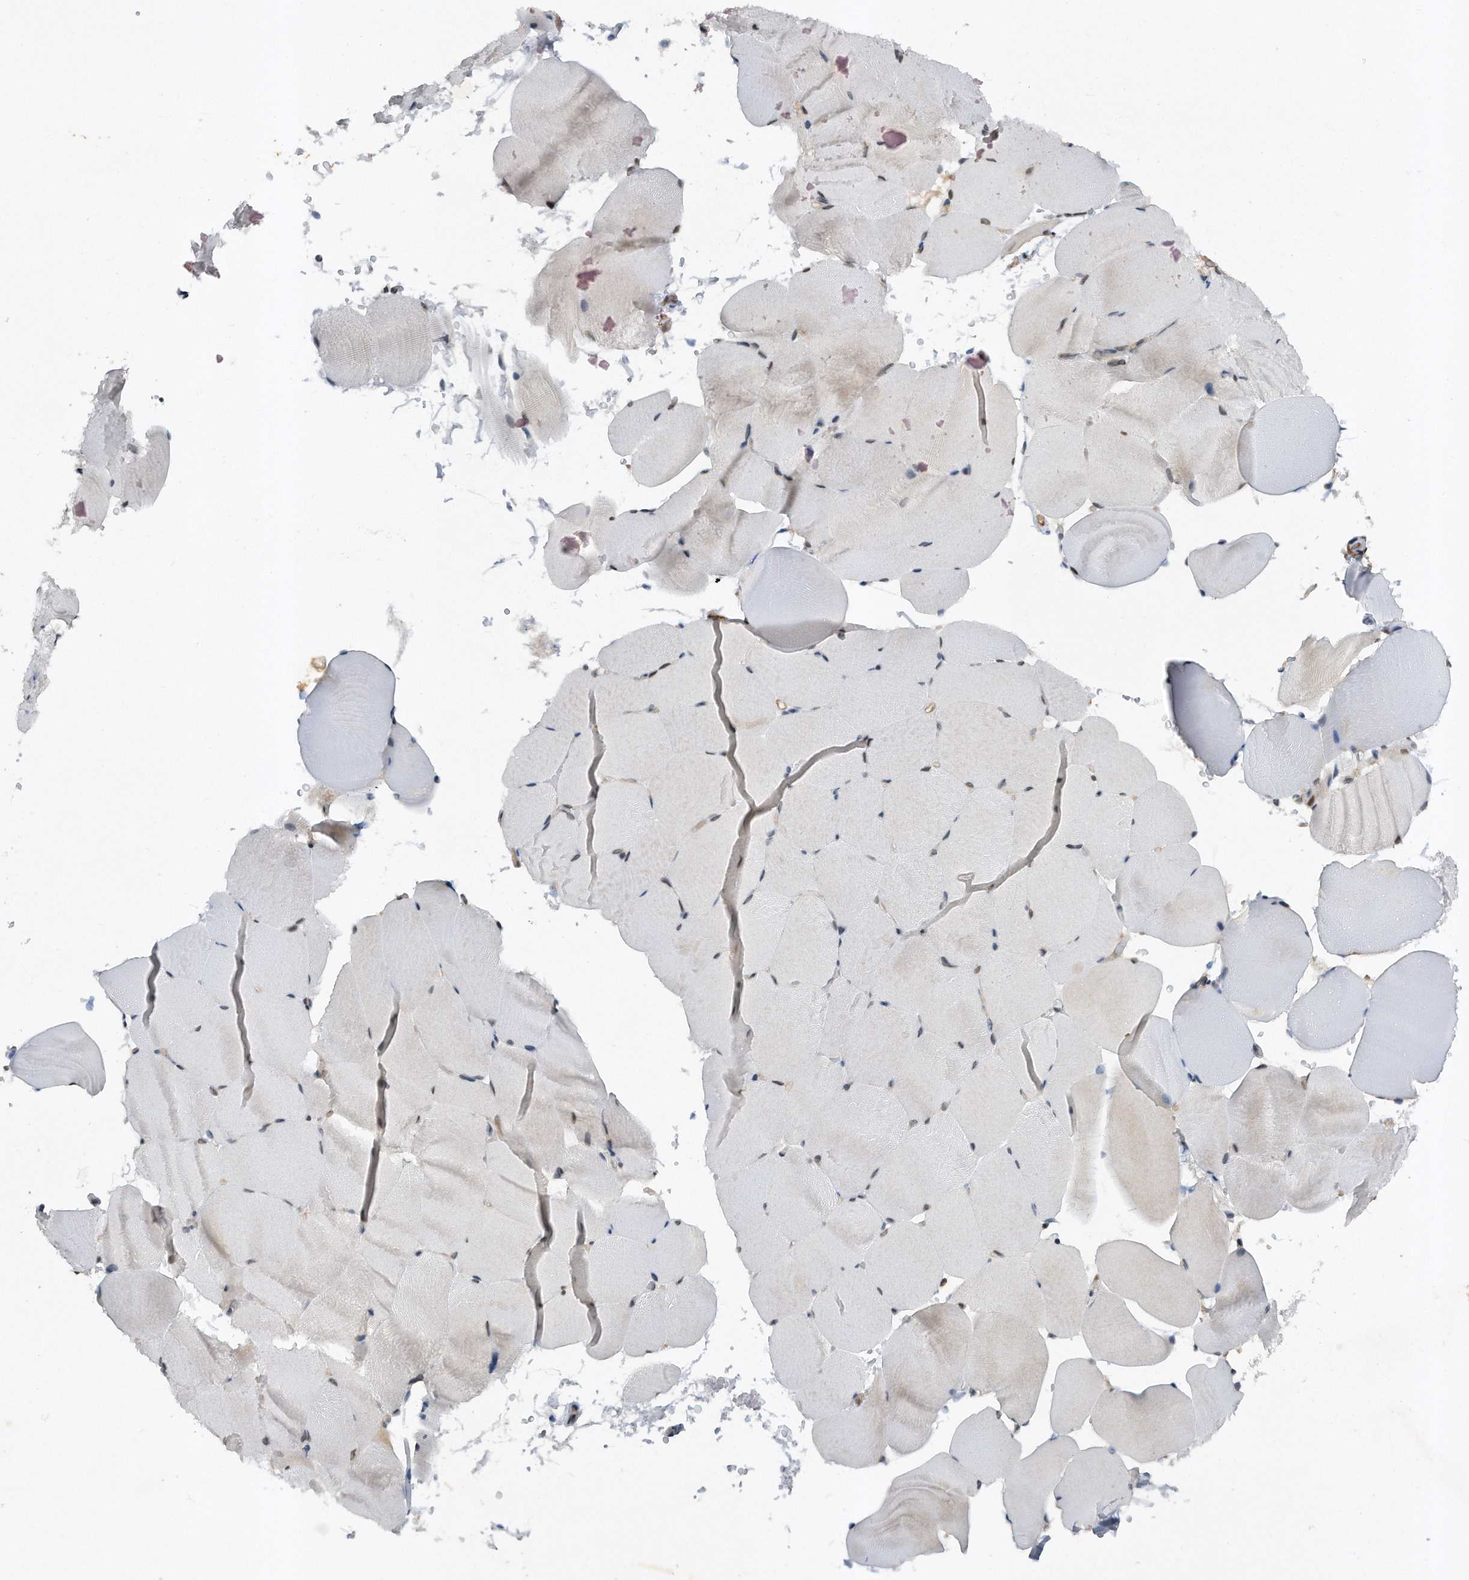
{"staining": {"intensity": "negative", "quantity": "none", "location": "none"}, "tissue": "skeletal muscle", "cell_type": "Myocytes", "image_type": "normal", "snomed": [{"axis": "morphology", "description": "Normal tissue, NOS"}, {"axis": "topography", "description": "Skeletal muscle"}, {"axis": "topography", "description": "Parathyroid gland"}], "caption": "Immunohistochemical staining of unremarkable human skeletal muscle demonstrates no significant positivity in myocytes.", "gene": "TP53INP1", "patient": {"sex": "female", "age": 37}}